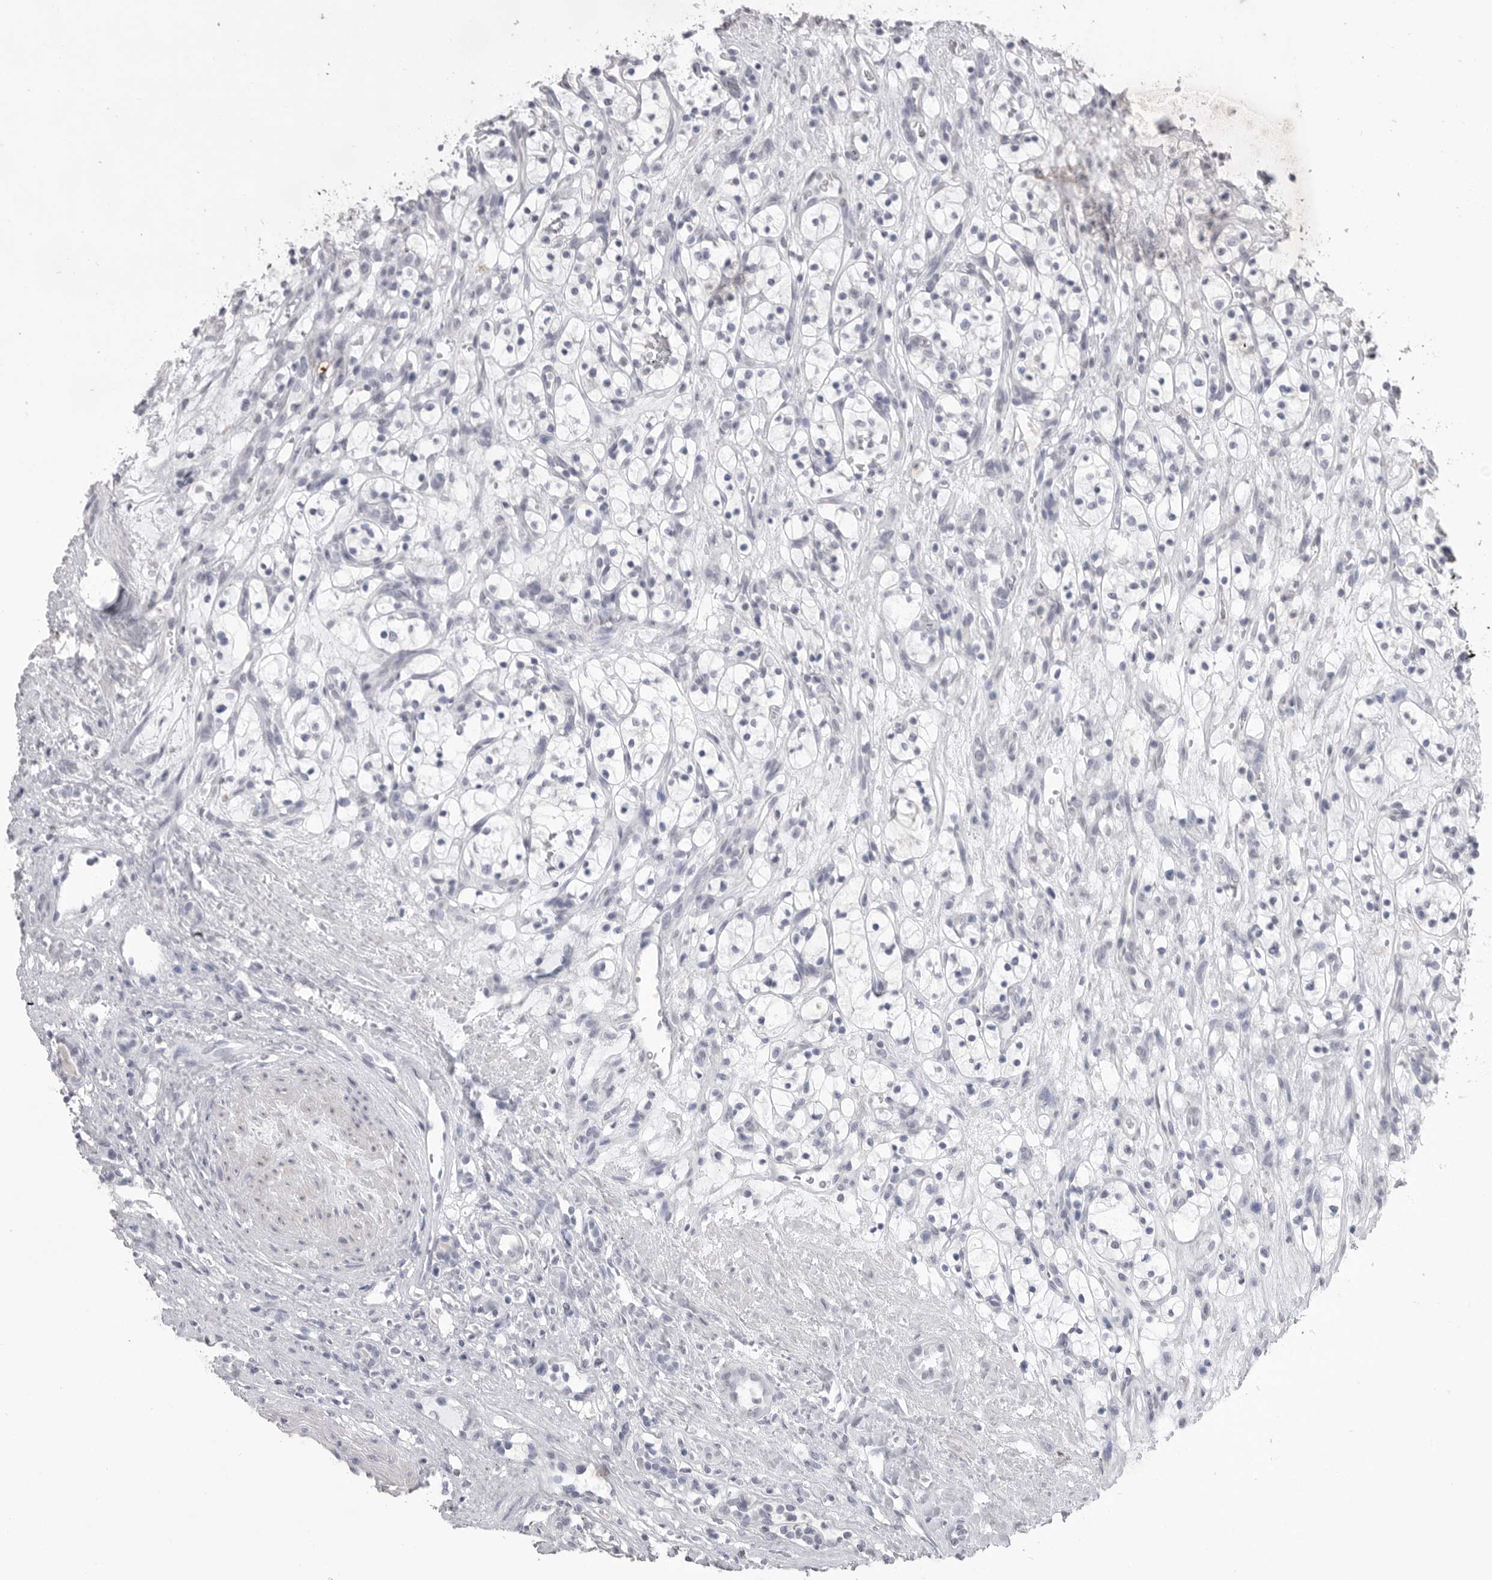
{"staining": {"intensity": "negative", "quantity": "none", "location": "none"}, "tissue": "renal cancer", "cell_type": "Tumor cells", "image_type": "cancer", "snomed": [{"axis": "morphology", "description": "Adenocarcinoma, NOS"}, {"axis": "topography", "description": "Kidney"}], "caption": "Immunohistochemical staining of human renal adenocarcinoma reveals no significant expression in tumor cells.", "gene": "ICAM5", "patient": {"sex": "female", "age": 57}}